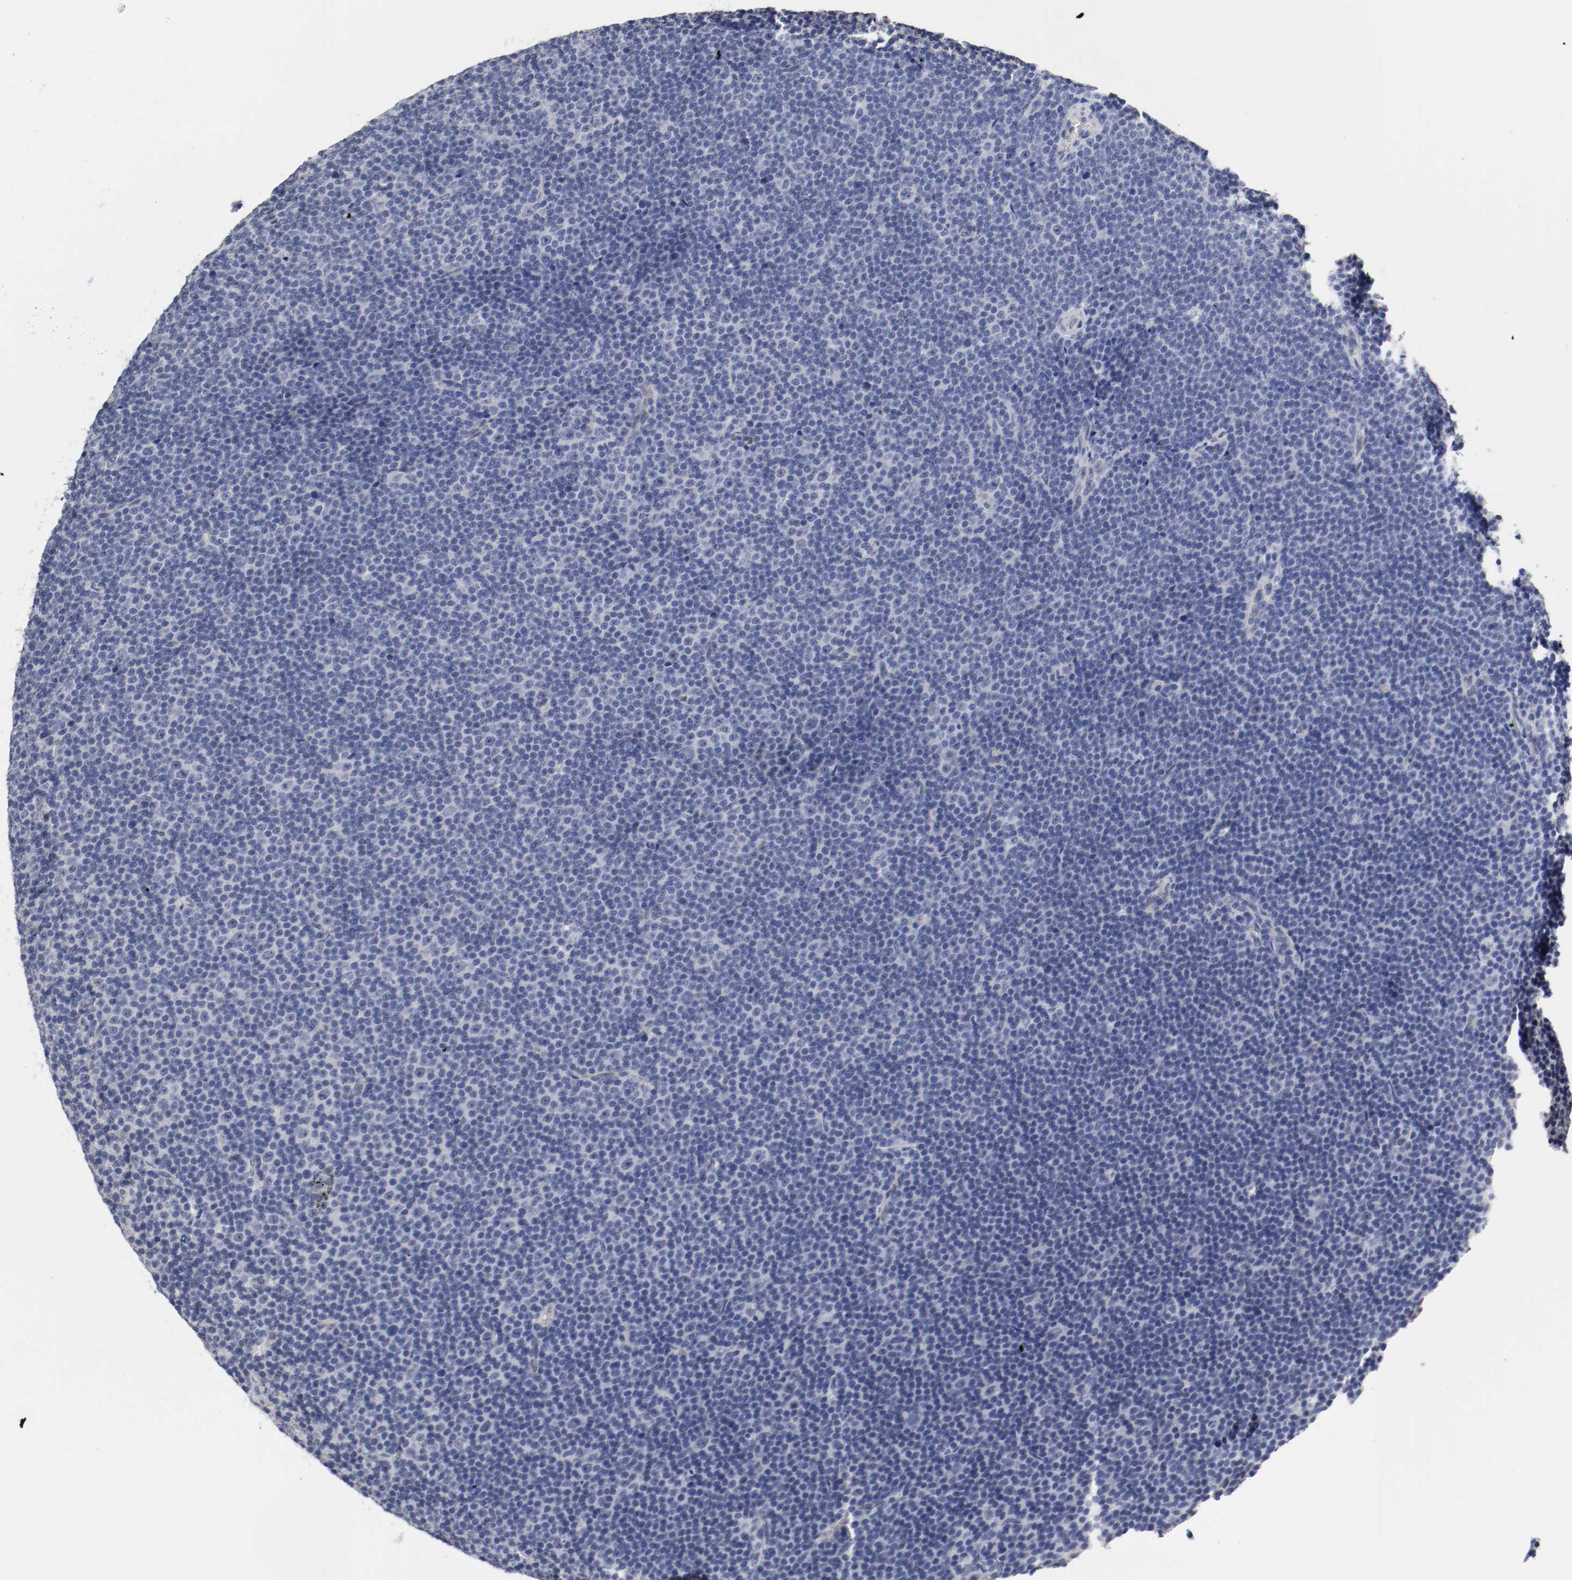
{"staining": {"intensity": "negative", "quantity": "none", "location": "none"}, "tissue": "lymphoma", "cell_type": "Tumor cells", "image_type": "cancer", "snomed": [{"axis": "morphology", "description": "Malignant lymphoma, non-Hodgkin's type, Low grade"}, {"axis": "topography", "description": "Lymph node"}], "caption": "Tumor cells are negative for protein expression in human lymphoma.", "gene": "FOSL2", "patient": {"sex": "female", "age": 67}}